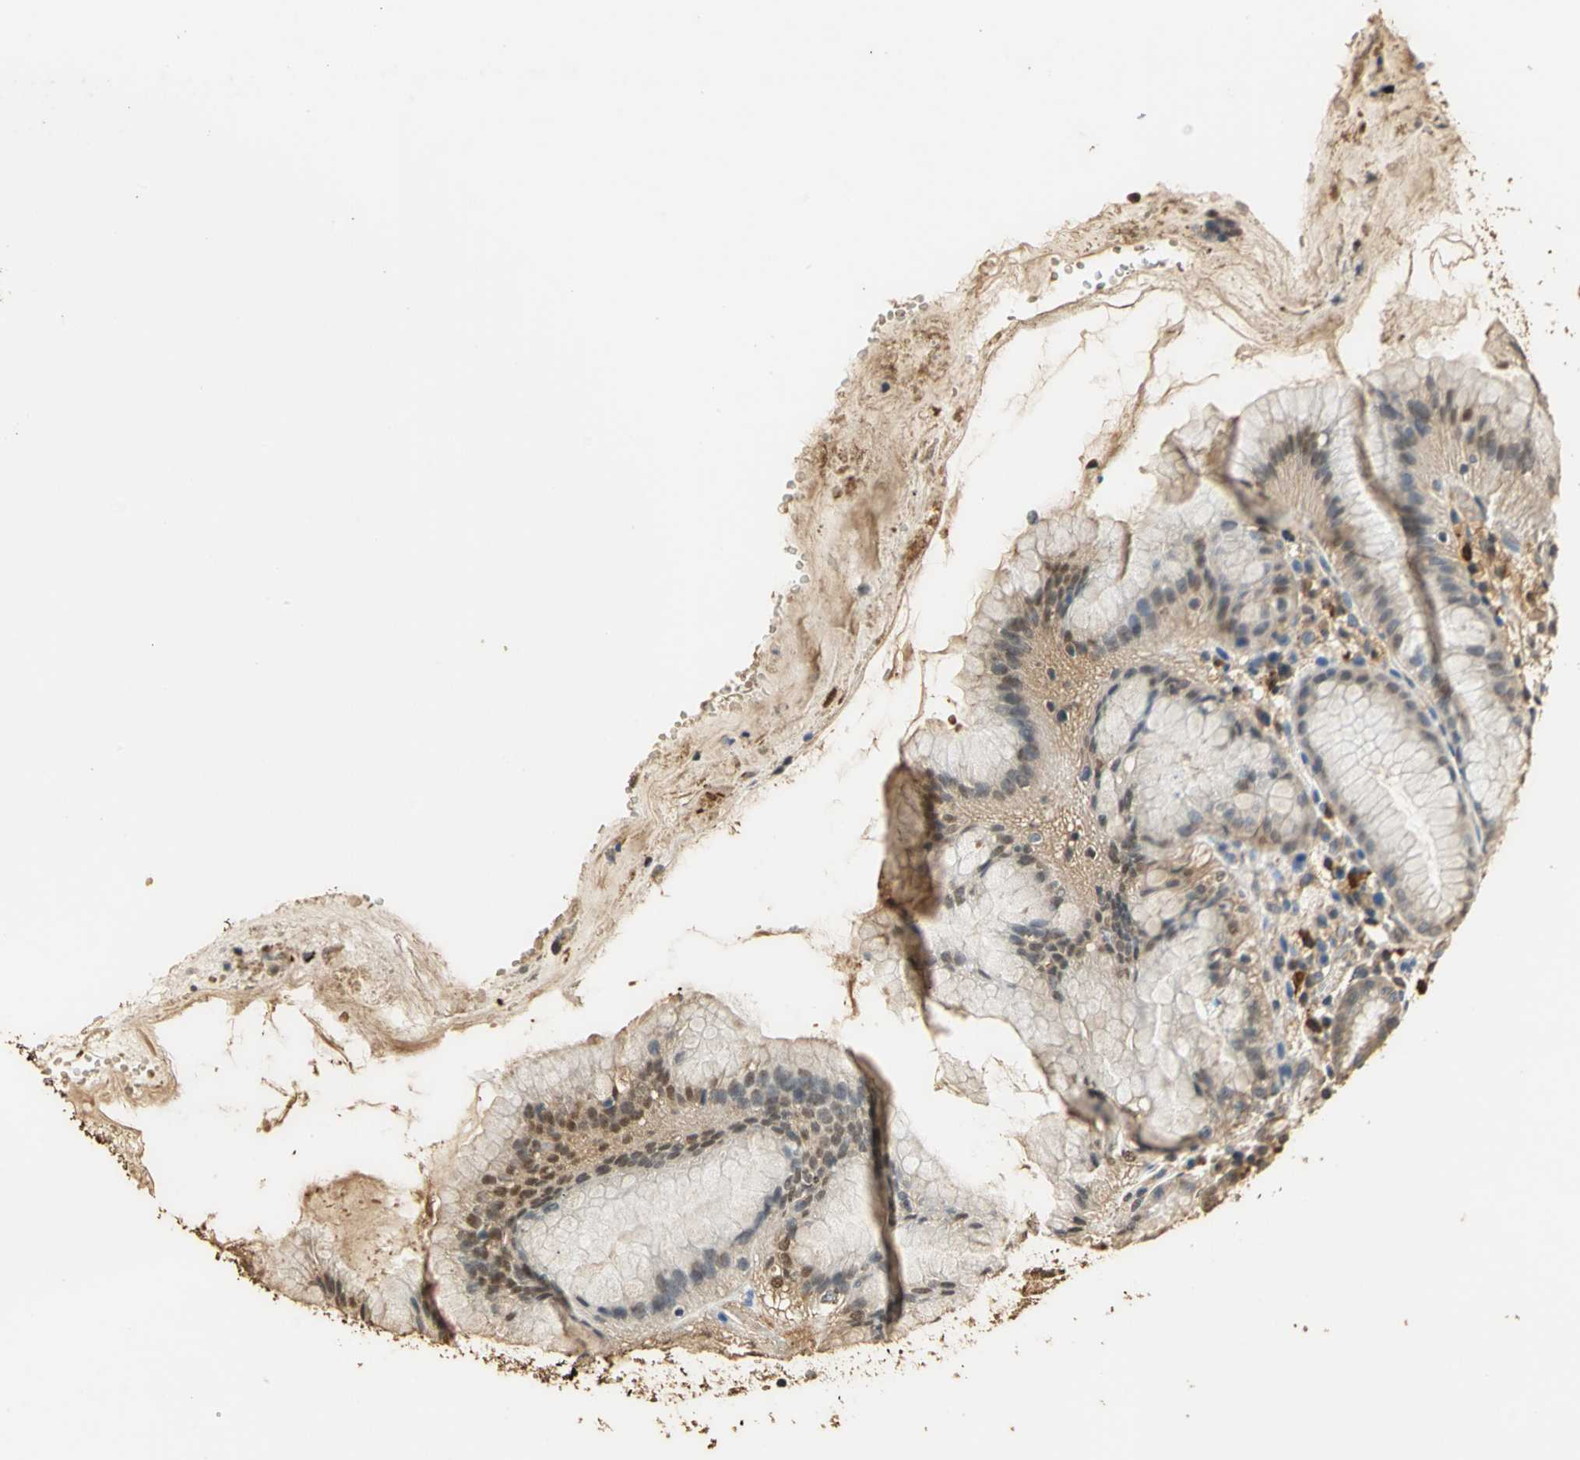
{"staining": {"intensity": "moderate", "quantity": ">75%", "location": "cytoplasmic/membranous"}, "tissue": "stomach", "cell_type": "Glandular cells", "image_type": "normal", "snomed": [{"axis": "morphology", "description": "Normal tissue, NOS"}, {"axis": "topography", "description": "Stomach"}, {"axis": "topography", "description": "Stomach, lower"}], "caption": "Brown immunohistochemical staining in unremarkable human stomach displays moderate cytoplasmic/membranous staining in approximately >75% of glandular cells.", "gene": "GAPDH", "patient": {"sex": "female", "age": 75}}